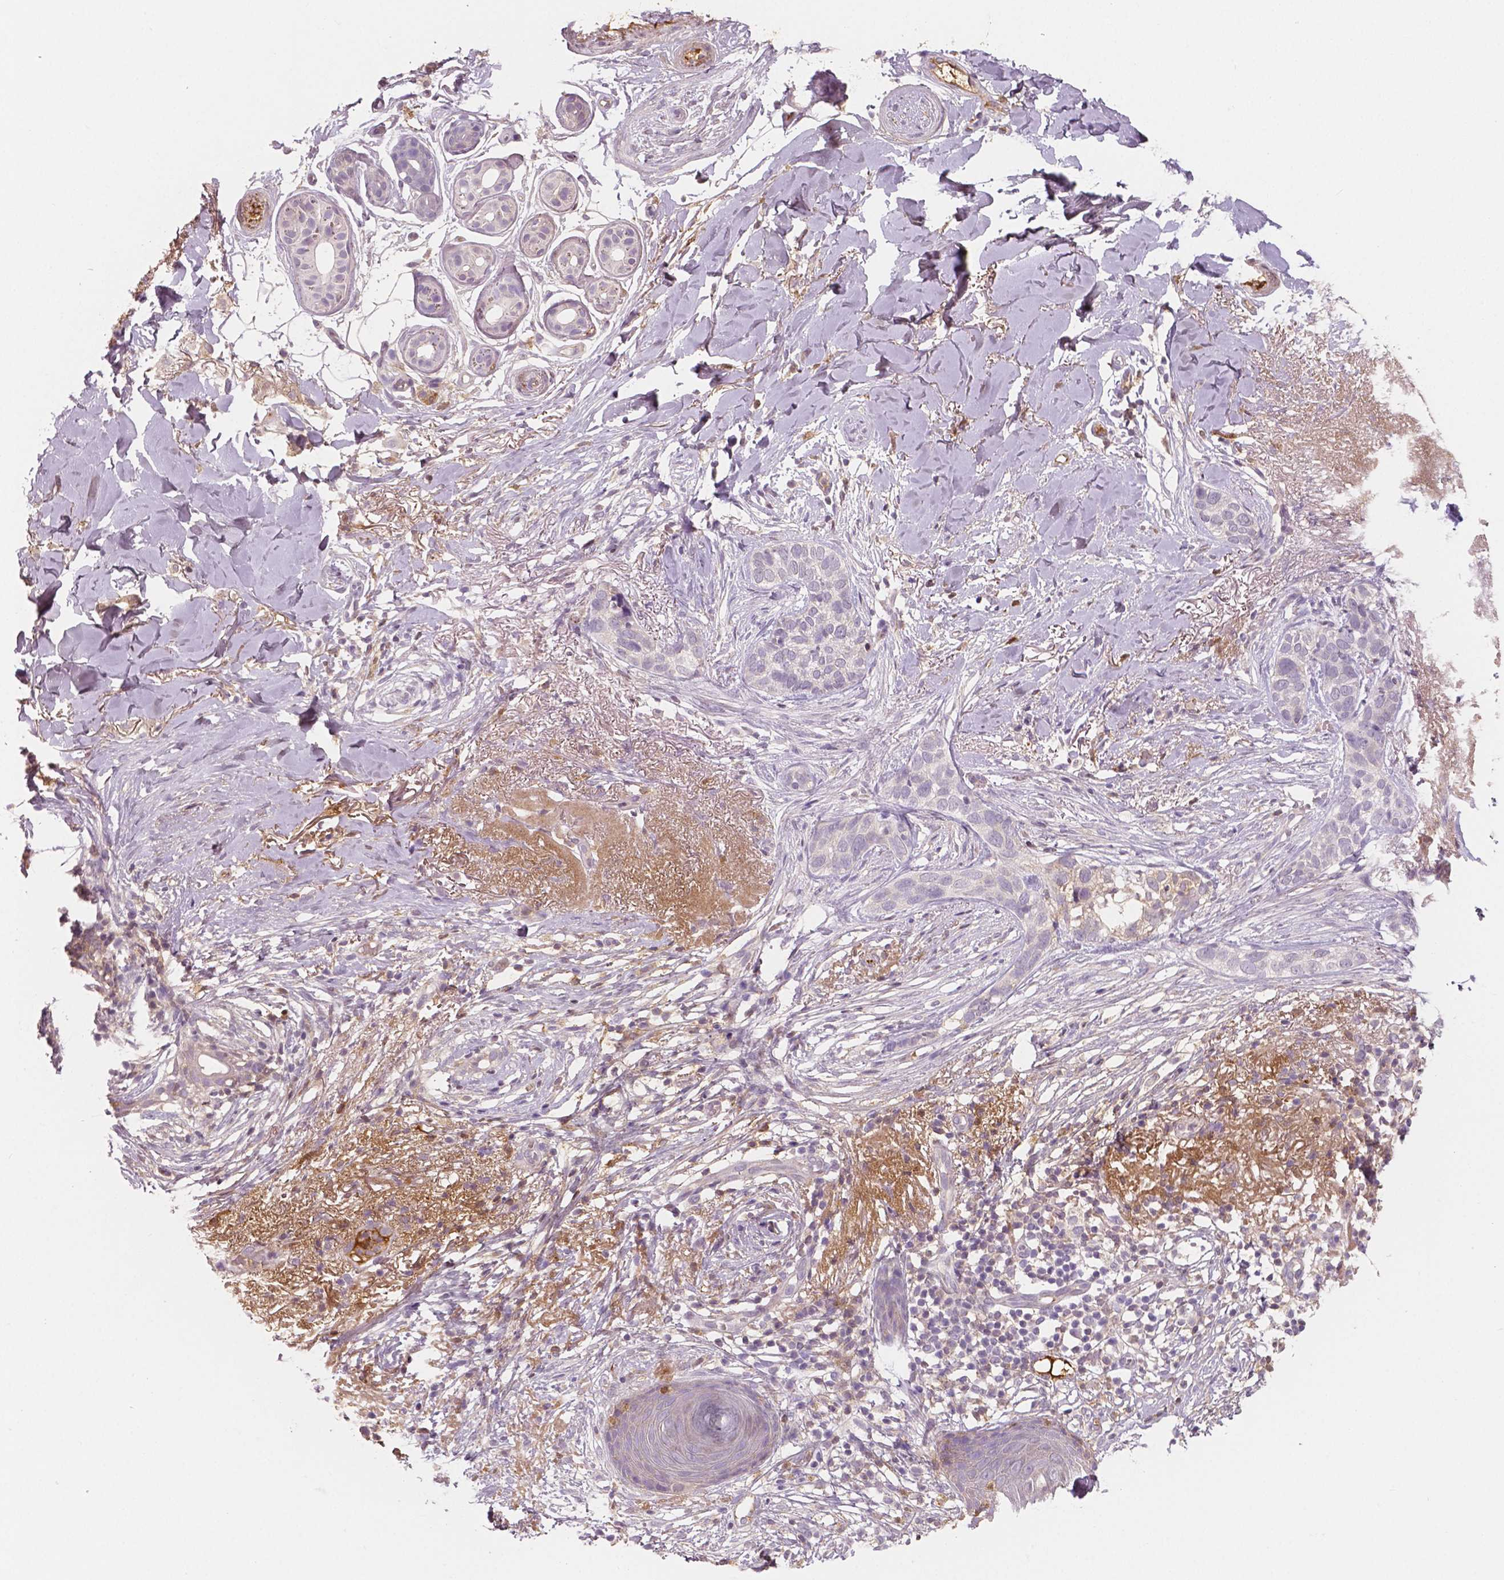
{"staining": {"intensity": "negative", "quantity": "none", "location": "none"}, "tissue": "skin cancer", "cell_type": "Tumor cells", "image_type": "cancer", "snomed": [{"axis": "morphology", "description": "Normal tissue, NOS"}, {"axis": "morphology", "description": "Basal cell carcinoma"}, {"axis": "topography", "description": "Skin"}], "caption": "A high-resolution histopathology image shows immunohistochemistry staining of basal cell carcinoma (skin), which exhibits no significant positivity in tumor cells.", "gene": "APOA4", "patient": {"sex": "male", "age": 84}}